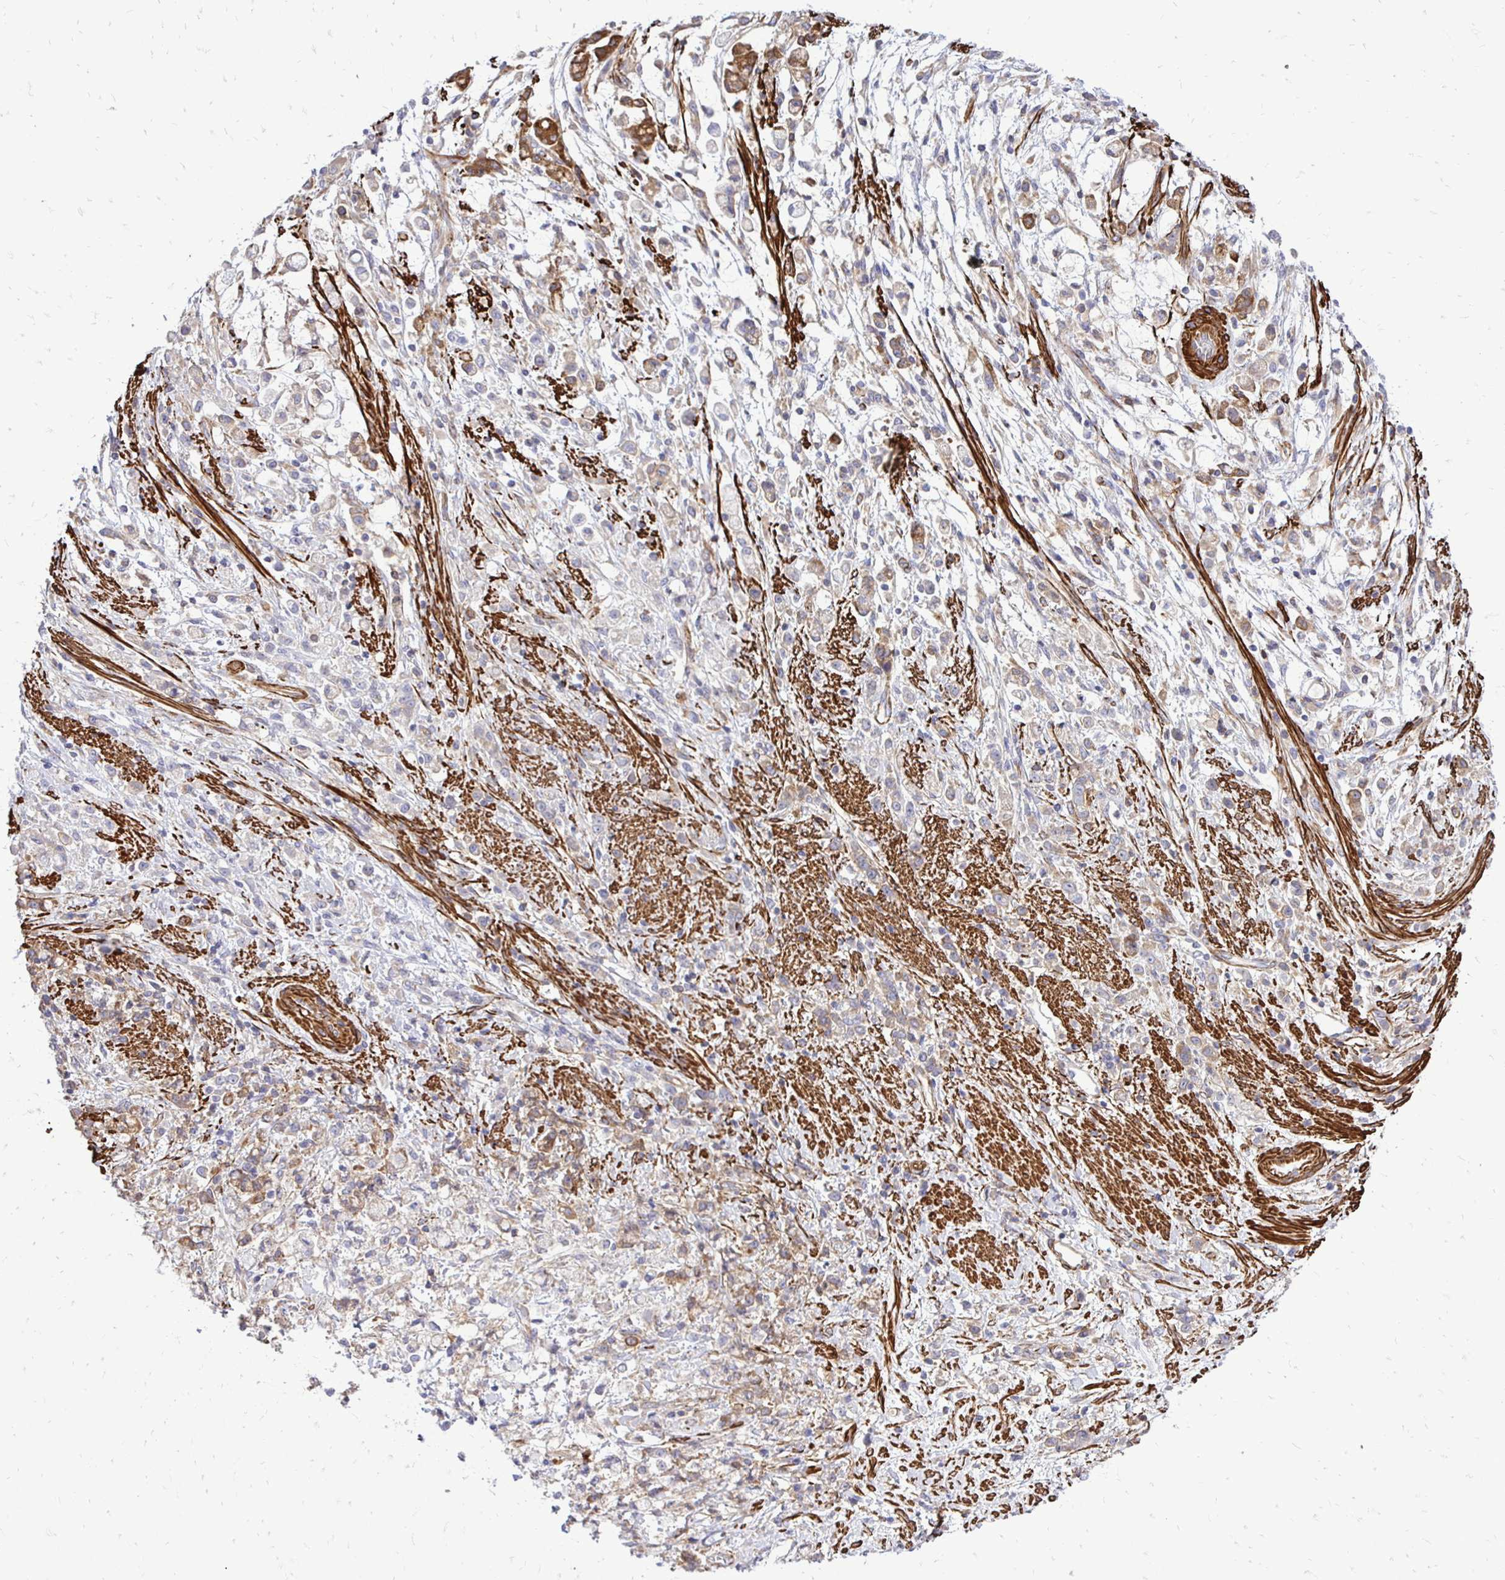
{"staining": {"intensity": "weak", "quantity": ">75%", "location": "cytoplasmic/membranous"}, "tissue": "stomach cancer", "cell_type": "Tumor cells", "image_type": "cancer", "snomed": [{"axis": "morphology", "description": "Adenocarcinoma, NOS"}, {"axis": "topography", "description": "Stomach"}], "caption": "A brown stain labels weak cytoplasmic/membranous positivity of a protein in stomach adenocarcinoma tumor cells.", "gene": "CTPS1", "patient": {"sex": "female", "age": 60}}